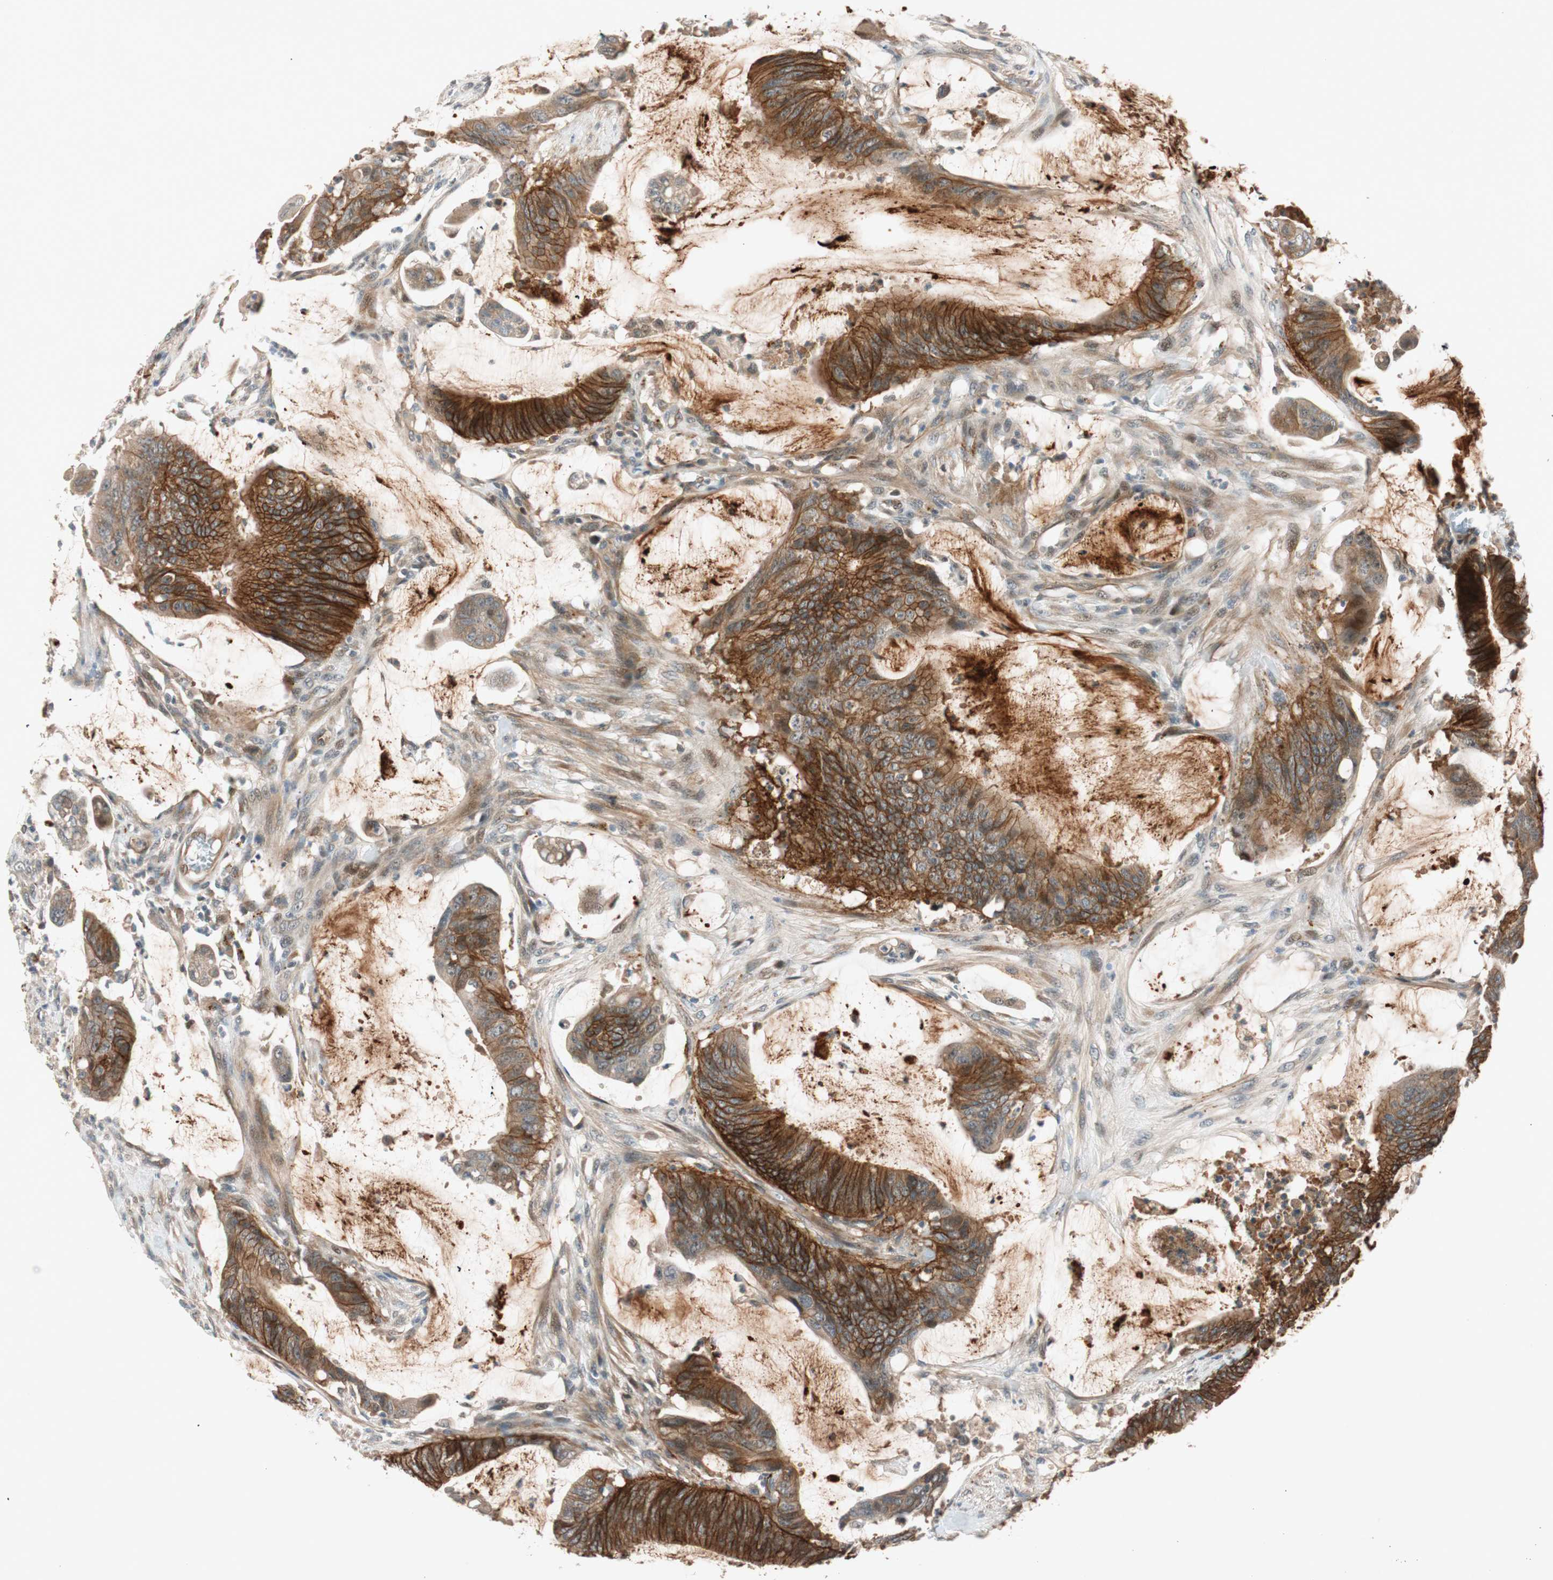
{"staining": {"intensity": "strong", "quantity": ">75%", "location": "cytoplasmic/membranous"}, "tissue": "colorectal cancer", "cell_type": "Tumor cells", "image_type": "cancer", "snomed": [{"axis": "morphology", "description": "Adenocarcinoma, NOS"}, {"axis": "topography", "description": "Rectum"}], "caption": "Immunohistochemical staining of adenocarcinoma (colorectal) displays high levels of strong cytoplasmic/membranous protein expression in approximately >75% of tumor cells.", "gene": "EPHA6", "patient": {"sex": "female", "age": 66}}